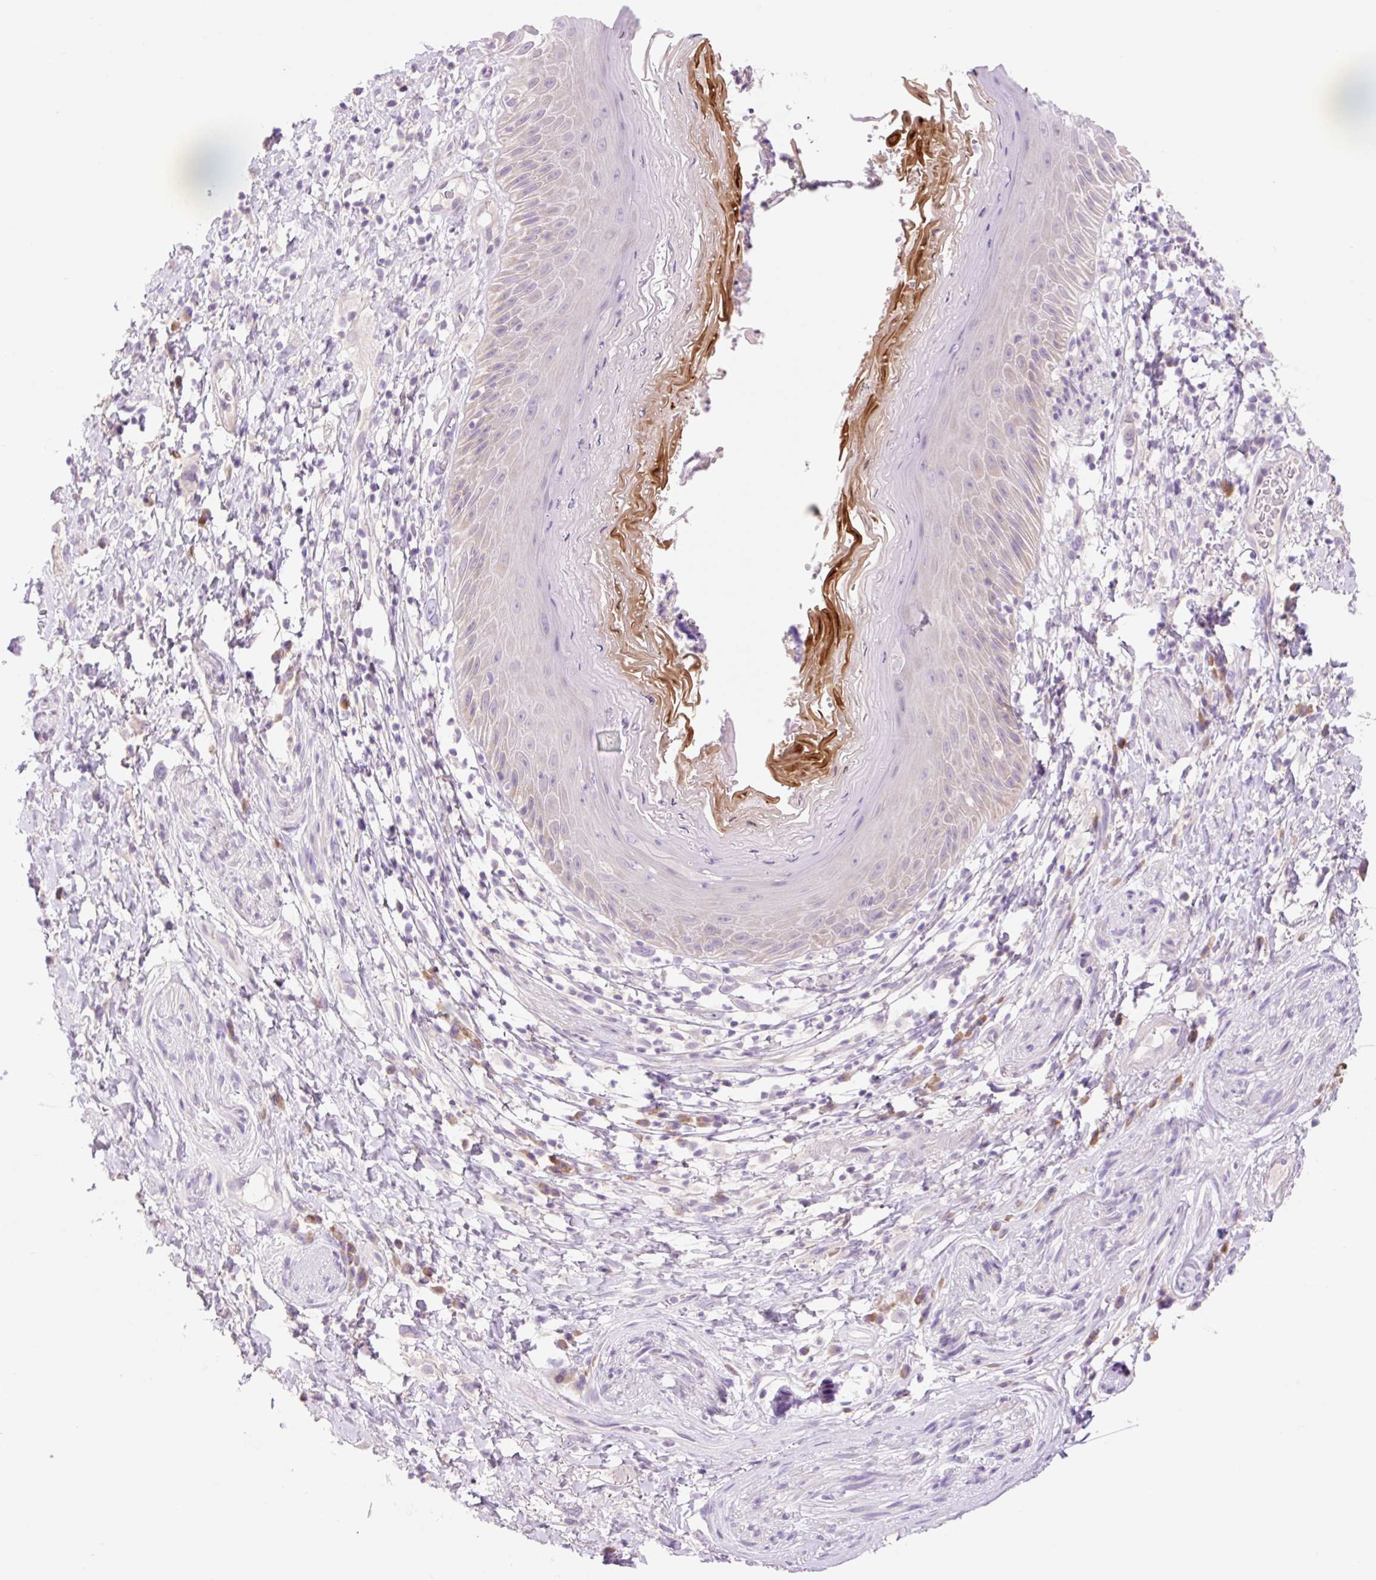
{"staining": {"intensity": "negative", "quantity": "none", "location": "none"}, "tissue": "skin", "cell_type": "Epidermal cells", "image_type": "normal", "snomed": [{"axis": "morphology", "description": "Normal tissue, NOS"}, {"axis": "topography", "description": "Anal"}], "caption": "IHC photomicrograph of benign skin: human skin stained with DAB reveals no significant protein expression in epidermal cells. (IHC, brightfield microscopy, high magnification).", "gene": "CELF6", "patient": {"sex": "male", "age": 78}}